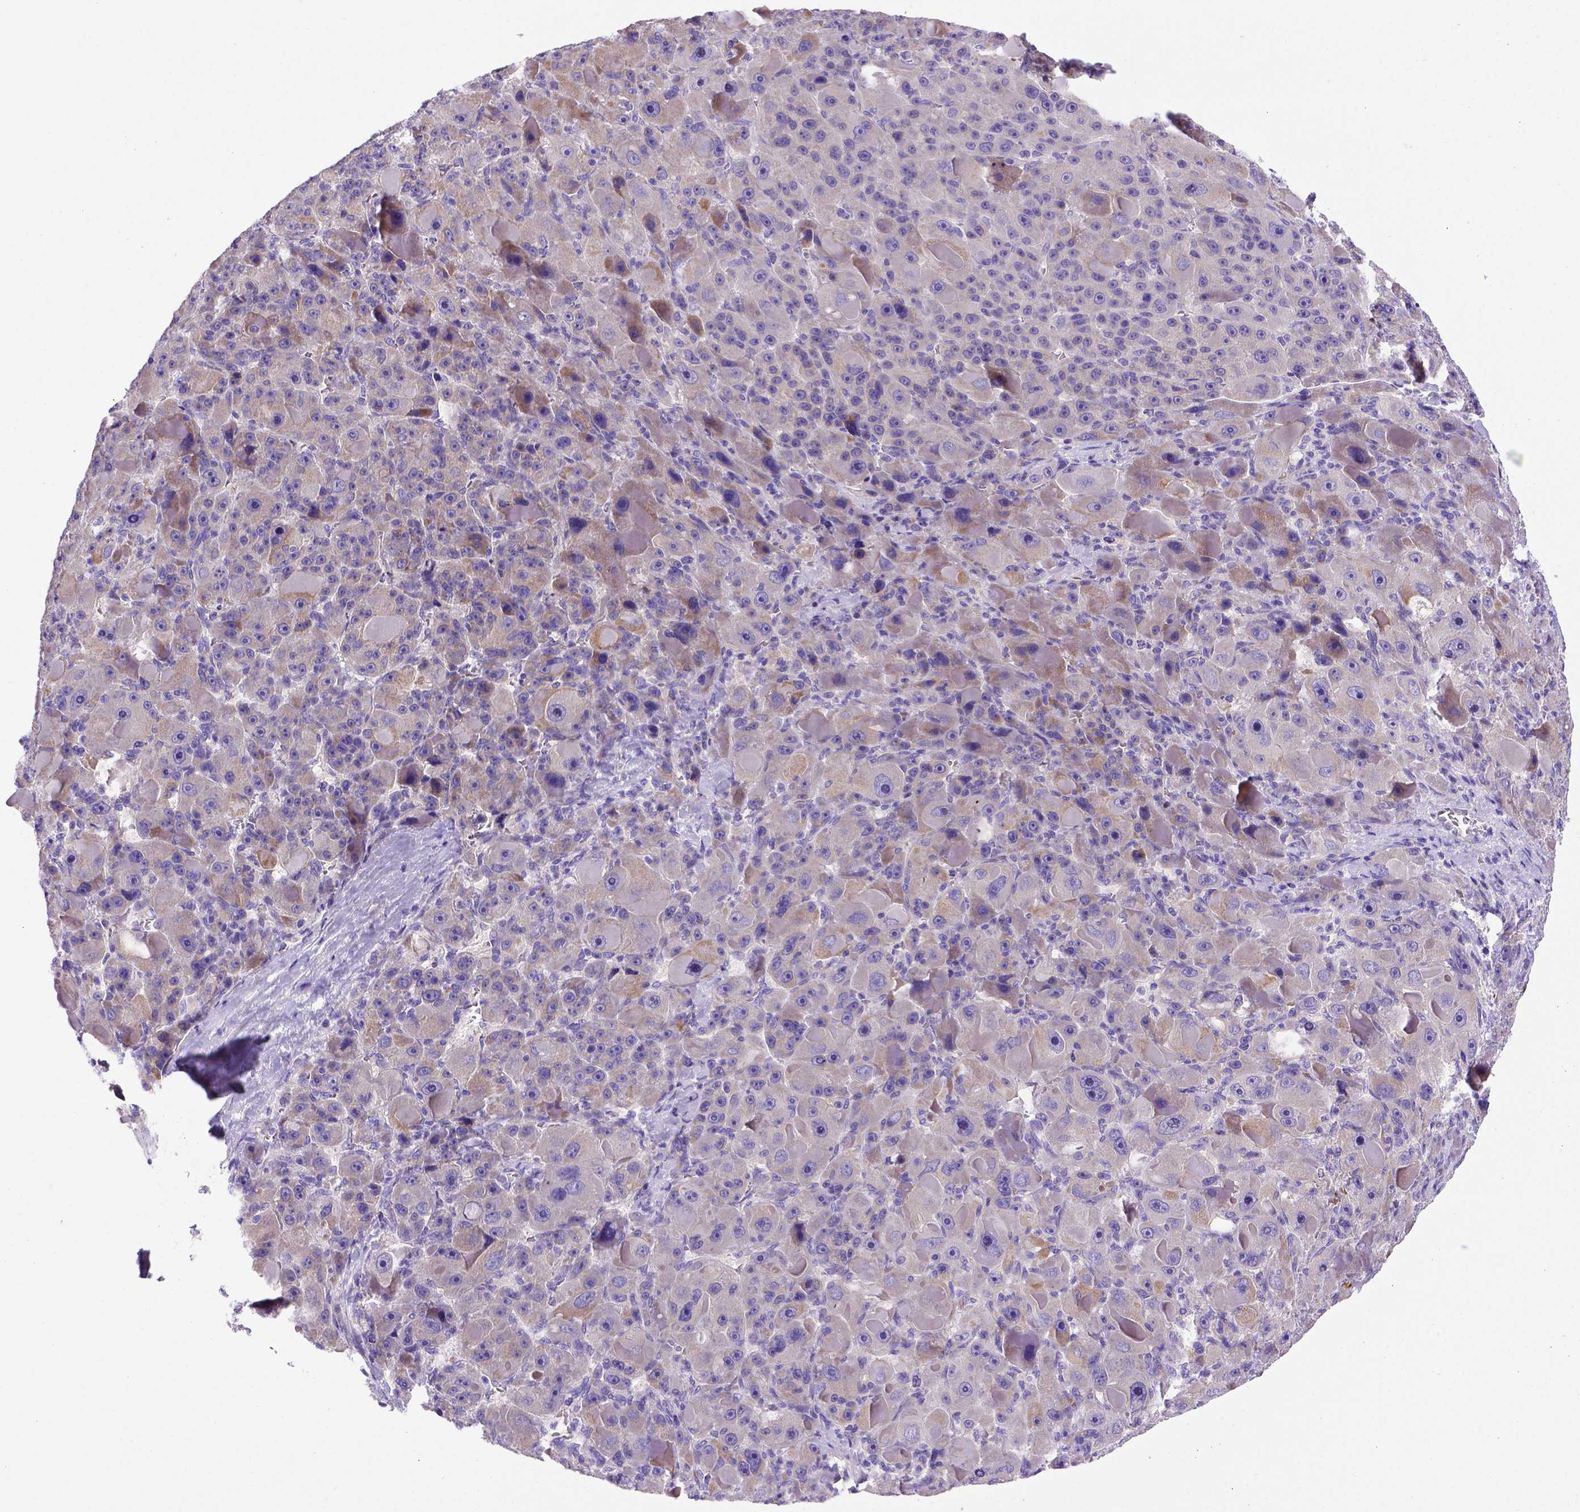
{"staining": {"intensity": "negative", "quantity": "none", "location": "none"}, "tissue": "liver cancer", "cell_type": "Tumor cells", "image_type": "cancer", "snomed": [{"axis": "morphology", "description": "Carcinoma, Hepatocellular, NOS"}, {"axis": "topography", "description": "Liver"}], "caption": "IHC photomicrograph of neoplastic tissue: human liver cancer stained with DAB (3,3'-diaminobenzidine) displays no significant protein staining in tumor cells.", "gene": "ADAM12", "patient": {"sex": "male", "age": 76}}